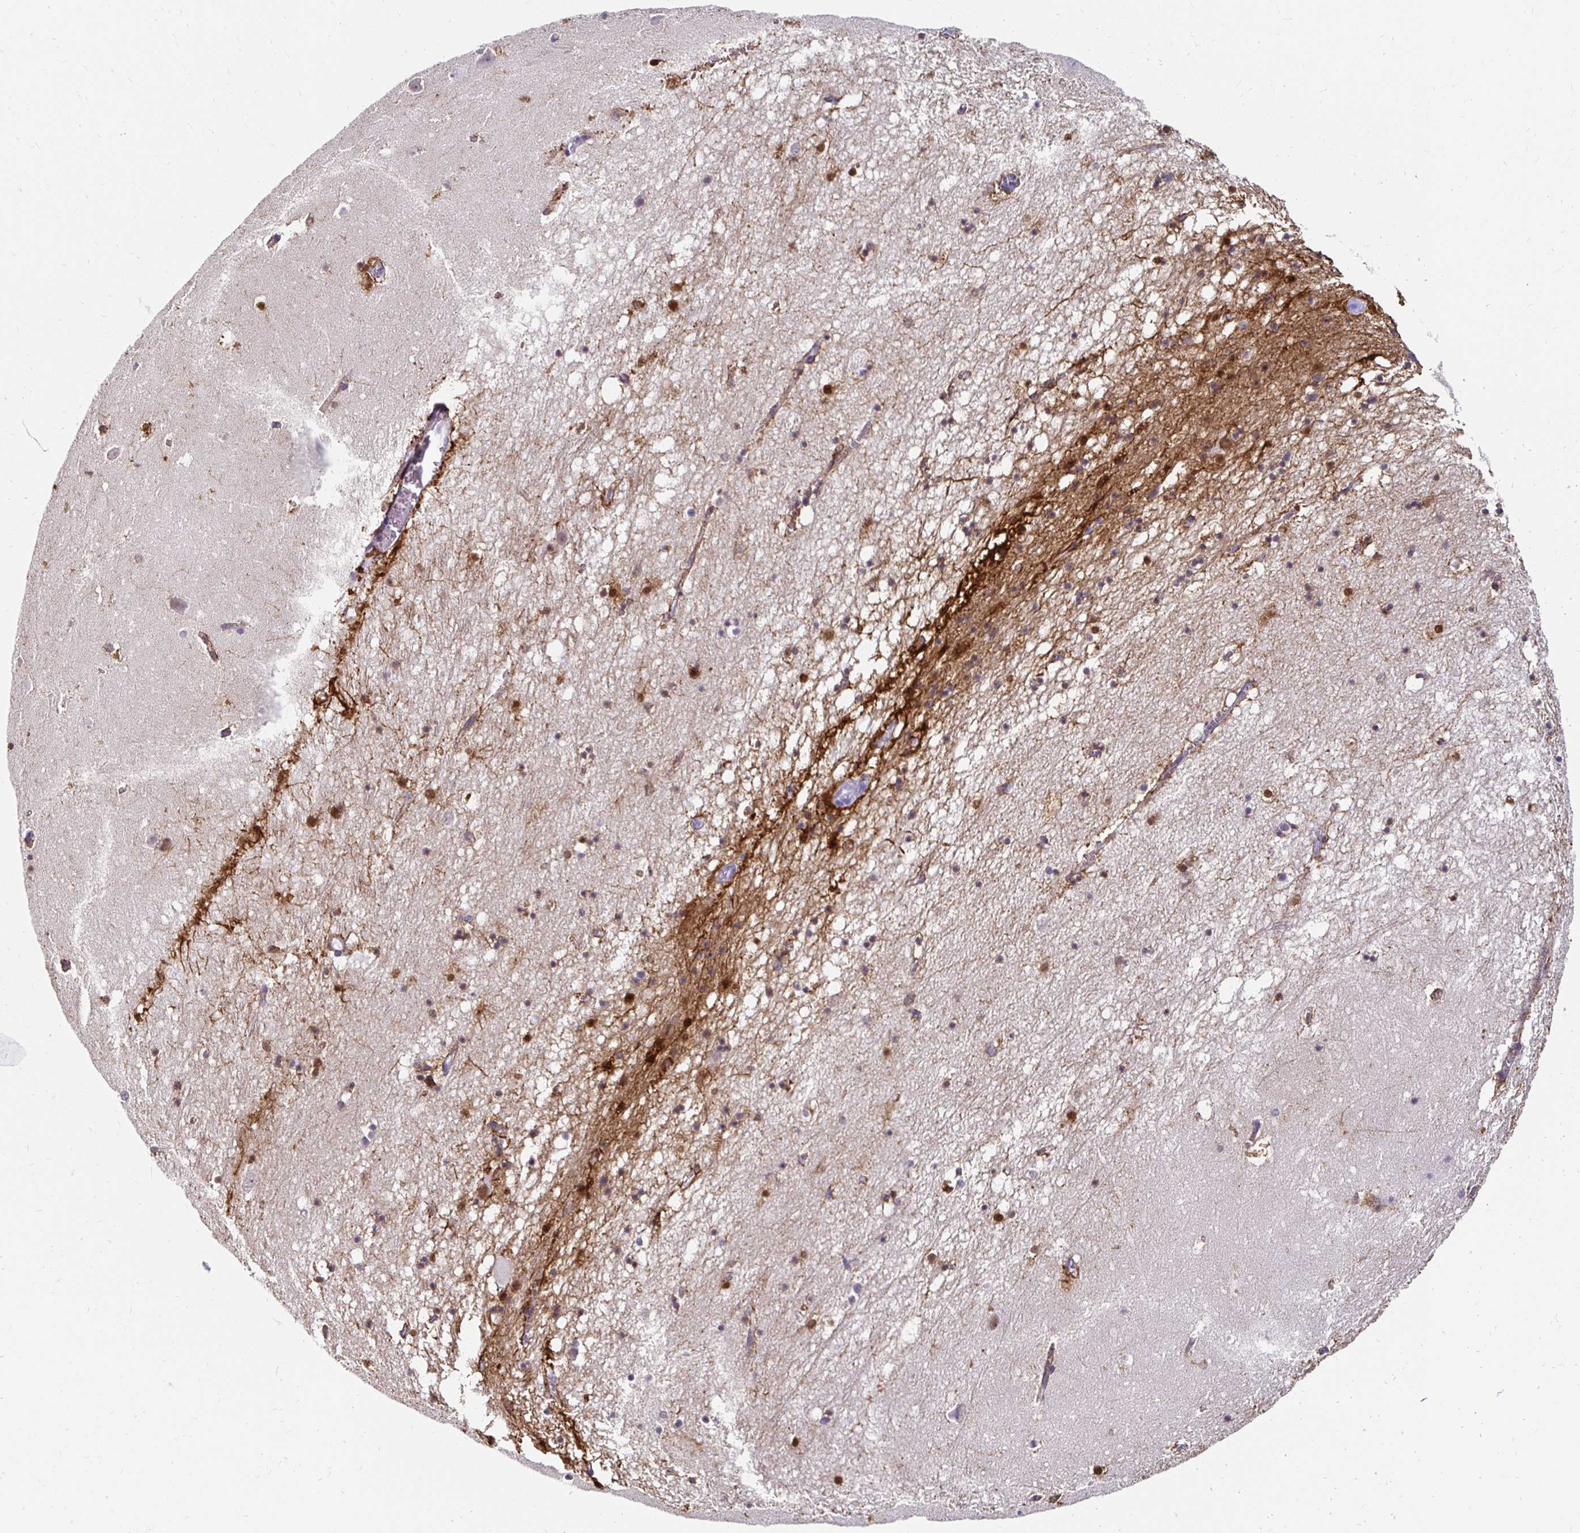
{"staining": {"intensity": "strong", "quantity": "25%-75%", "location": "cytoplasmic/membranous"}, "tissue": "hippocampus", "cell_type": "Glial cells", "image_type": "normal", "snomed": [{"axis": "morphology", "description": "Normal tissue, NOS"}, {"axis": "topography", "description": "Hippocampus"}], "caption": "Immunohistochemical staining of benign human hippocampus displays high levels of strong cytoplasmic/membranous expression in approximately 25%-75% of glial cells.", "gene": "PADI2", "patient": {"sex": "male", "age": 58}}